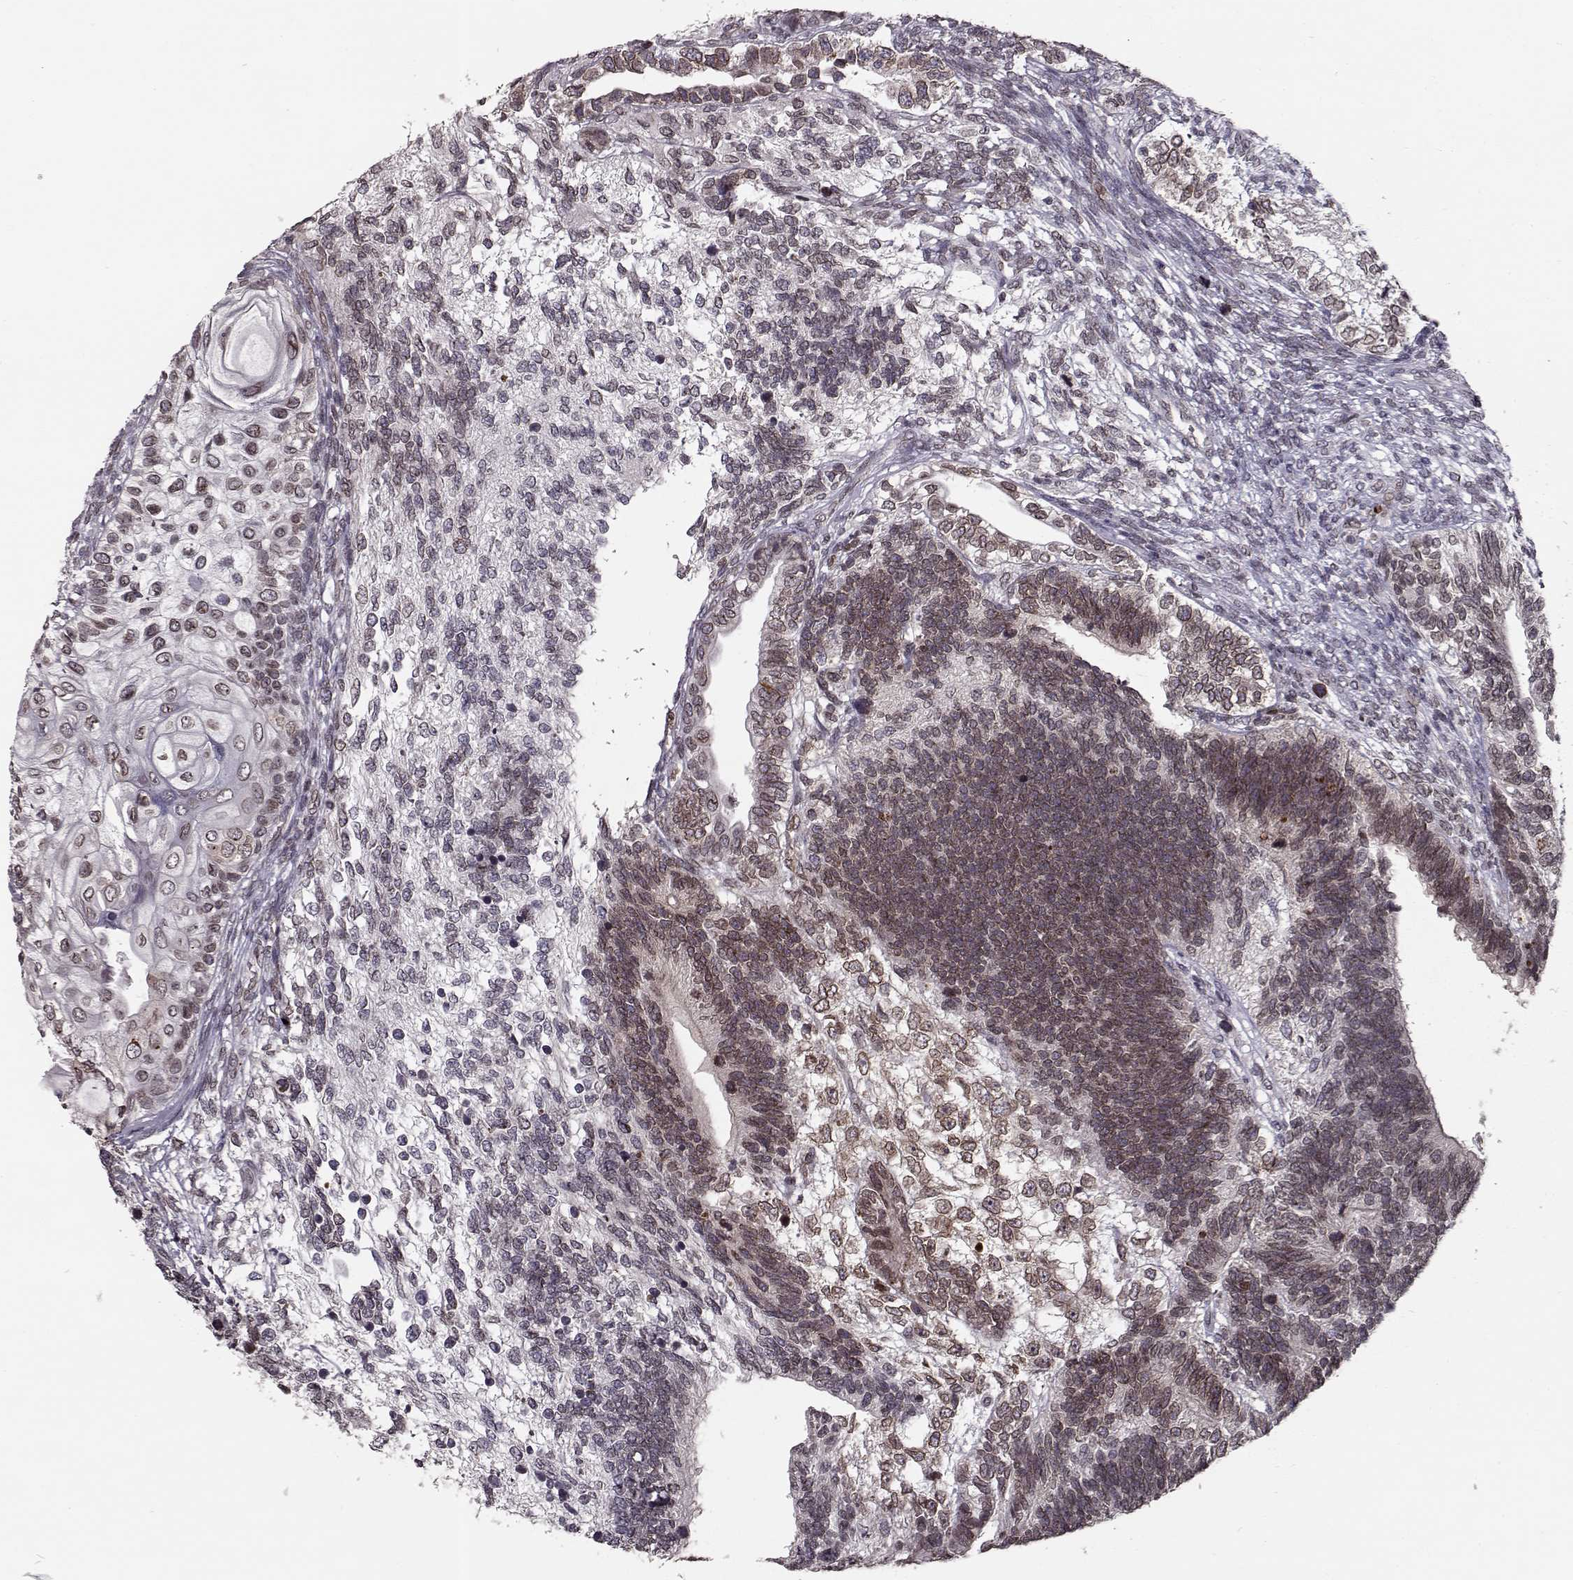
{"staining": {"intensity": "weak", "quantity": ">75%", "location": "cytoplasmic/membranous,nuclear"}, "tissue": "testis cancer", "cell_type": "Tumor cells", "image_type": "cancer", "snomed": [{"axis": "morphology", "description": "Seminoma, NOS"}, {"axis": "morphology", "description": "Carcinoma, Embryonal, NOS"}, {"axis": "topography", "description": "Testis"}], "caption": "This micrograph reveals testis cancer stained with IHC to label a protein in brown. The cytoplasmic/membranous and nuclear of tumor cells show weak positivity for the protein. Nuclei are counter-stained blue.", "gene": "NUP37", "patient": {"sex": "male", "age": 41}}